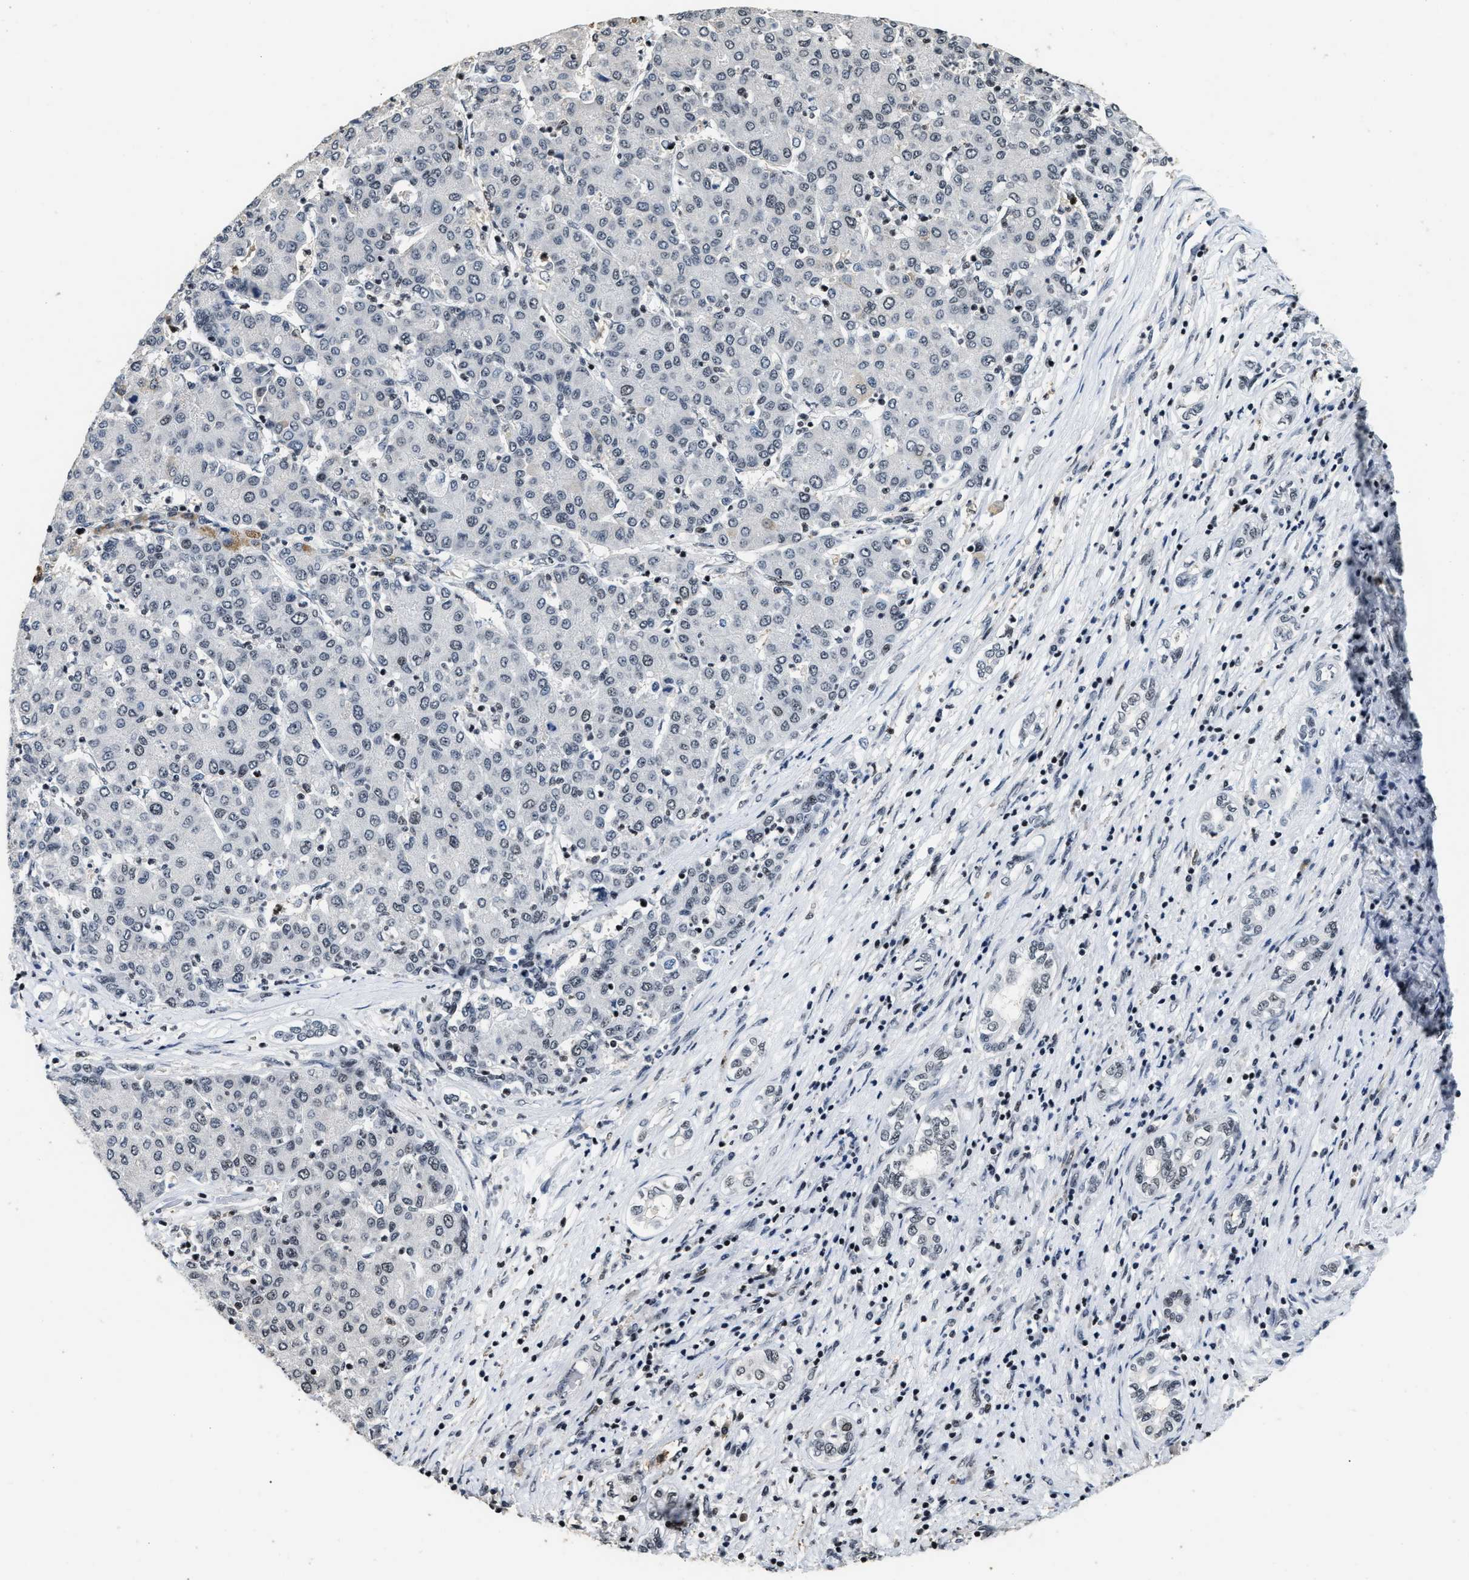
{"staining": {"intensity": "negative", "quantity": "none", "location": "none"}, "tissue": "liver cancer", "cell_type": "Tumor cells", "image_type": "cancer", "snomed": [{"axis": "morphology", "description": "Carcinoma, Hepatocellular, NOS"}, {"axis": "topography", "description": "Liver"}], "caption": "A photomicrograph of hepatocellular carcinoma (liver) stained for a protein reveals no brown staining in tumor cells. The staining was performed using DAB to visualize the protein expression in brown, while the nuclei were stained in blue with hematoxylin (Magnification: 20x).", "gene": "RAD21", "patient": {"sex": "male", "age": 65}}